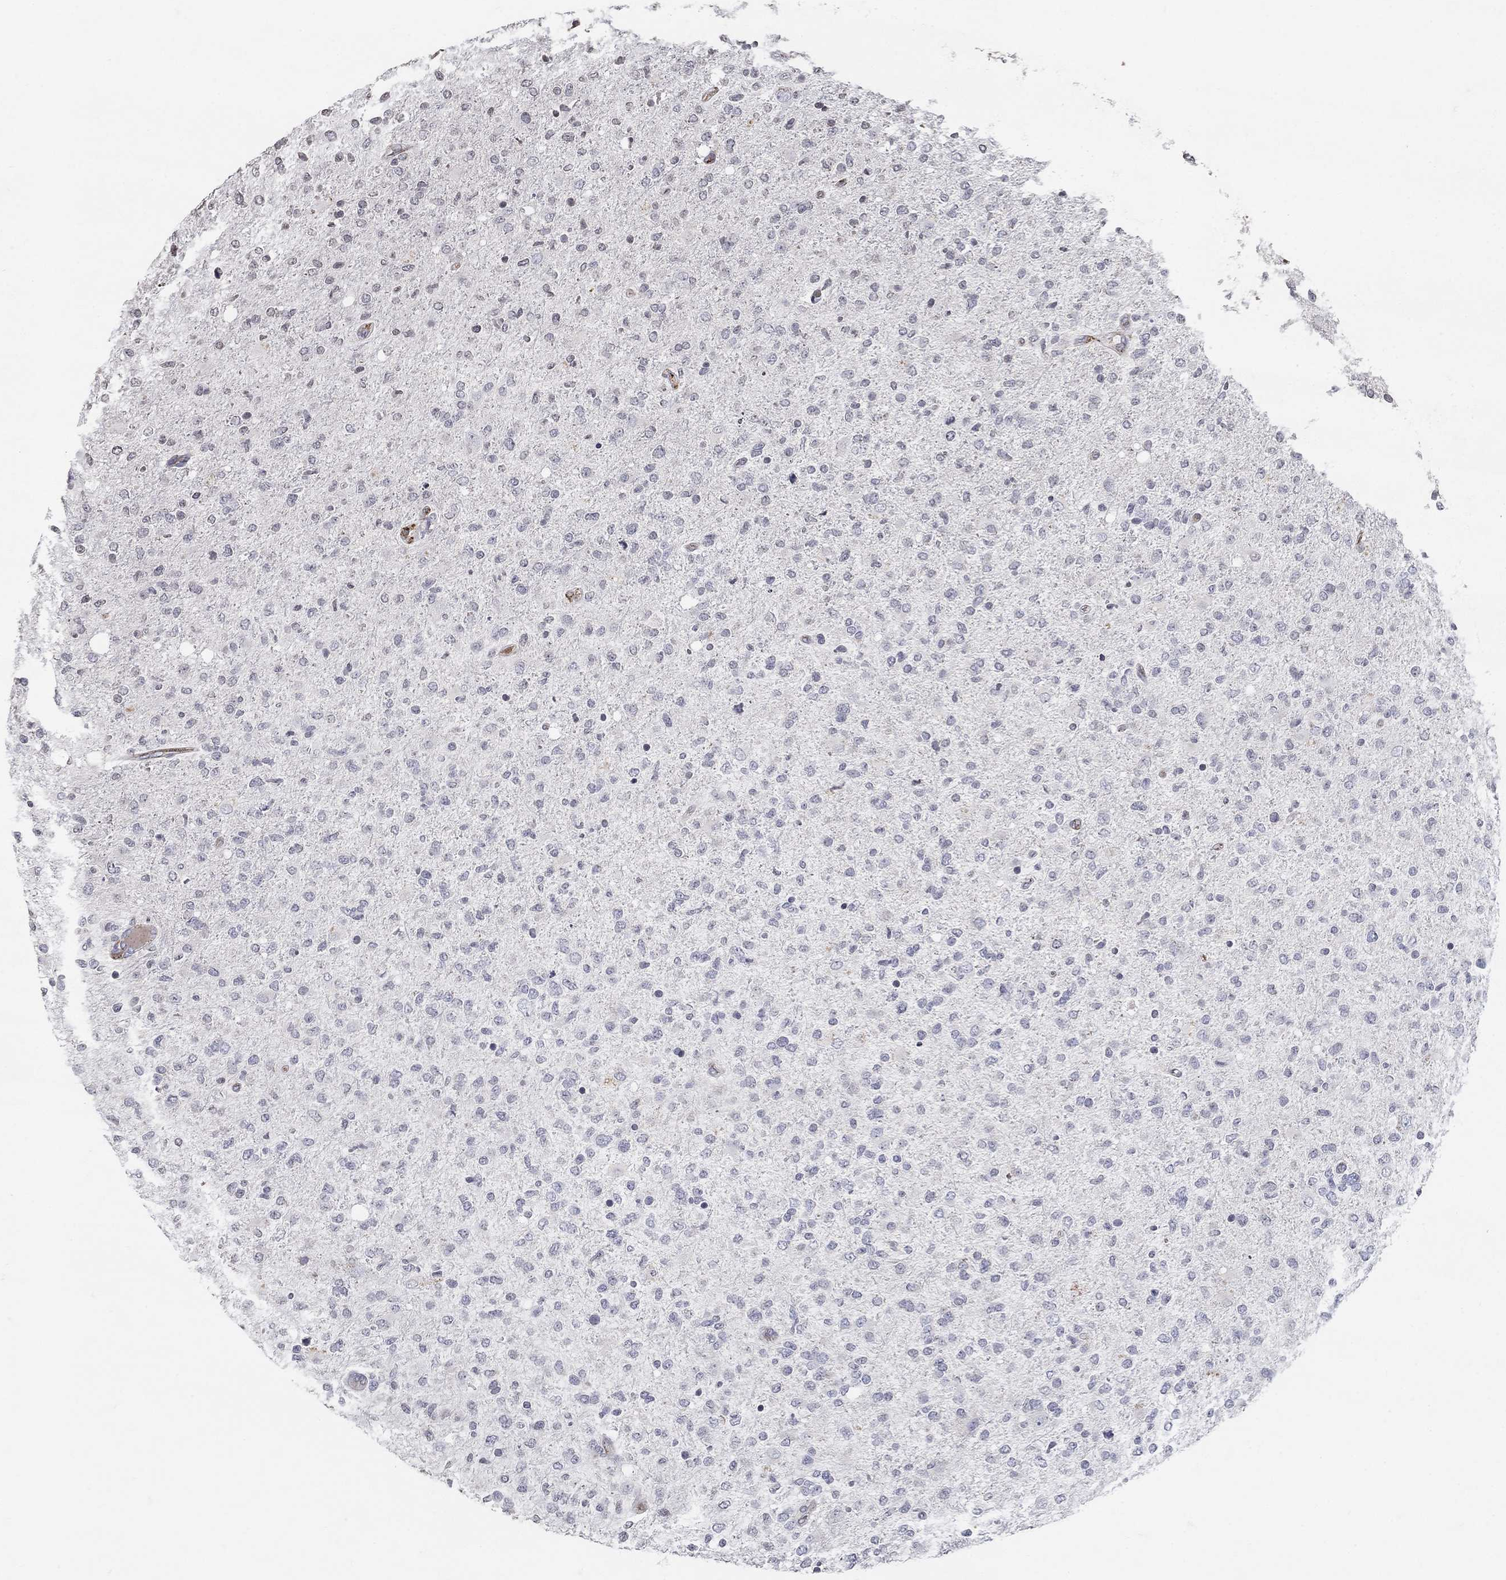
{"staining": {"intensity": "negative", "quantity": "none", "location": "none"}, "tissue": "glioma", "cell_type": "Tumor cells", "image_type": "cancer", "snomed": [{"axis": "morphology", "description": "Glioma, malignant, High grade"}, {"axis": "topography", "description": "Cerebral cortex"}], "caption": "Immunohistochemistry (IHC) micrograph of malignant glioma (high-grade) stained for a protein (brown), which shows no positivity in tumor cells. (Immunohistochemistry, brightfield microscopy, high magnification).", "gene": "TINAG", "patient": {"sex": "male", "age": 70}}